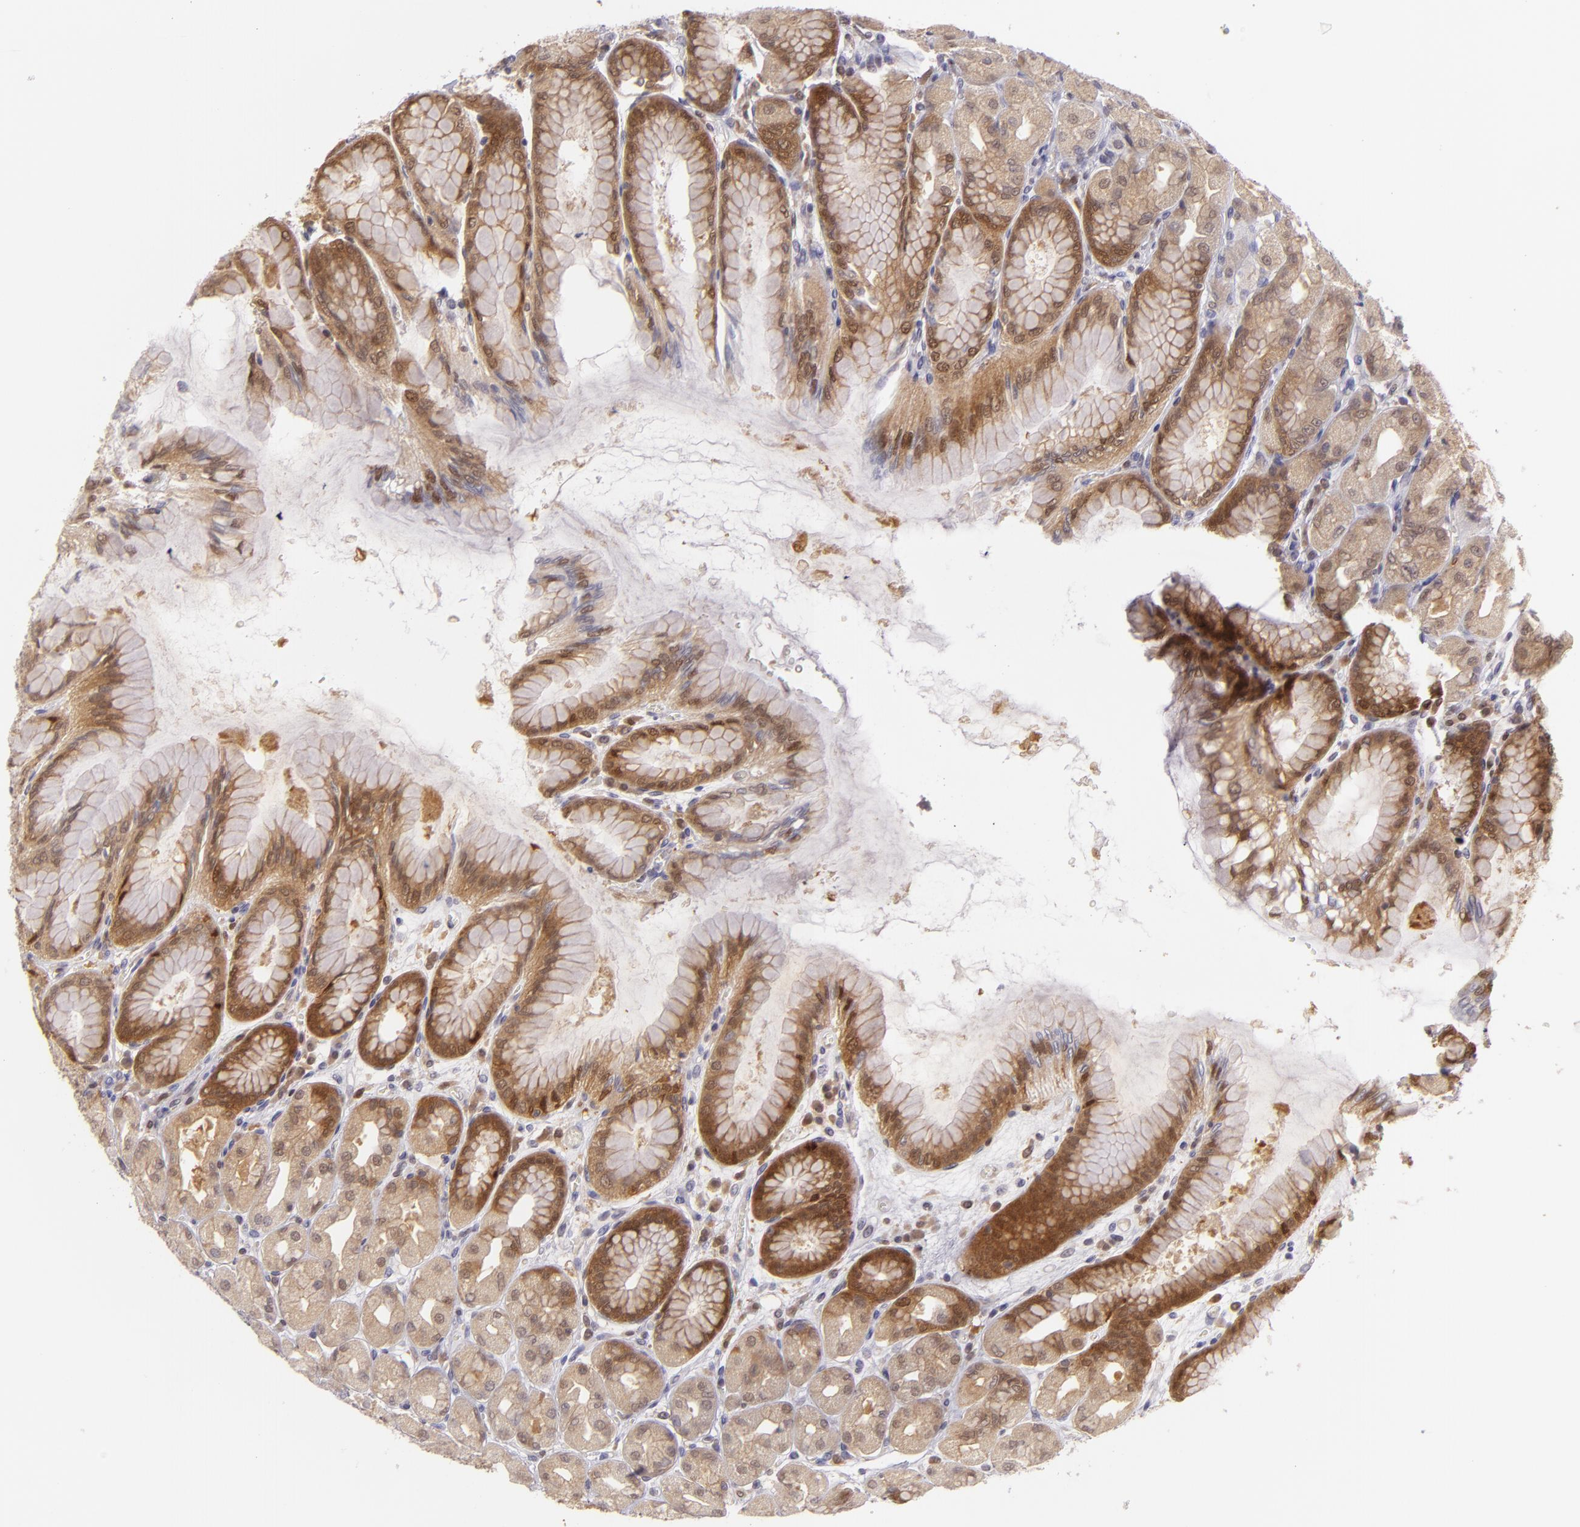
{"staining": {"intensity": "strong", "quantity": ">75%", "location": "cytoplasmic/membranous"}, "tissue": "stomach", "cell_type": "Glandular cells", "image_type": "normal", "snomed": [{"axis": "morphology", "description": "Normal tissue, NOS"}, {"axis": "topography", "description": "Stomach, upper"}], "caption": "A high-resolution photomicrograph shows IHC staining of unremarkable stomach, which exhibits strong cytoplasmic/membranous positivity in approximately >75% of glandular cells. Nuclei are stained in blue.", "gene": "HSPH1", "patient": {"sex": "female", "age": 56}}